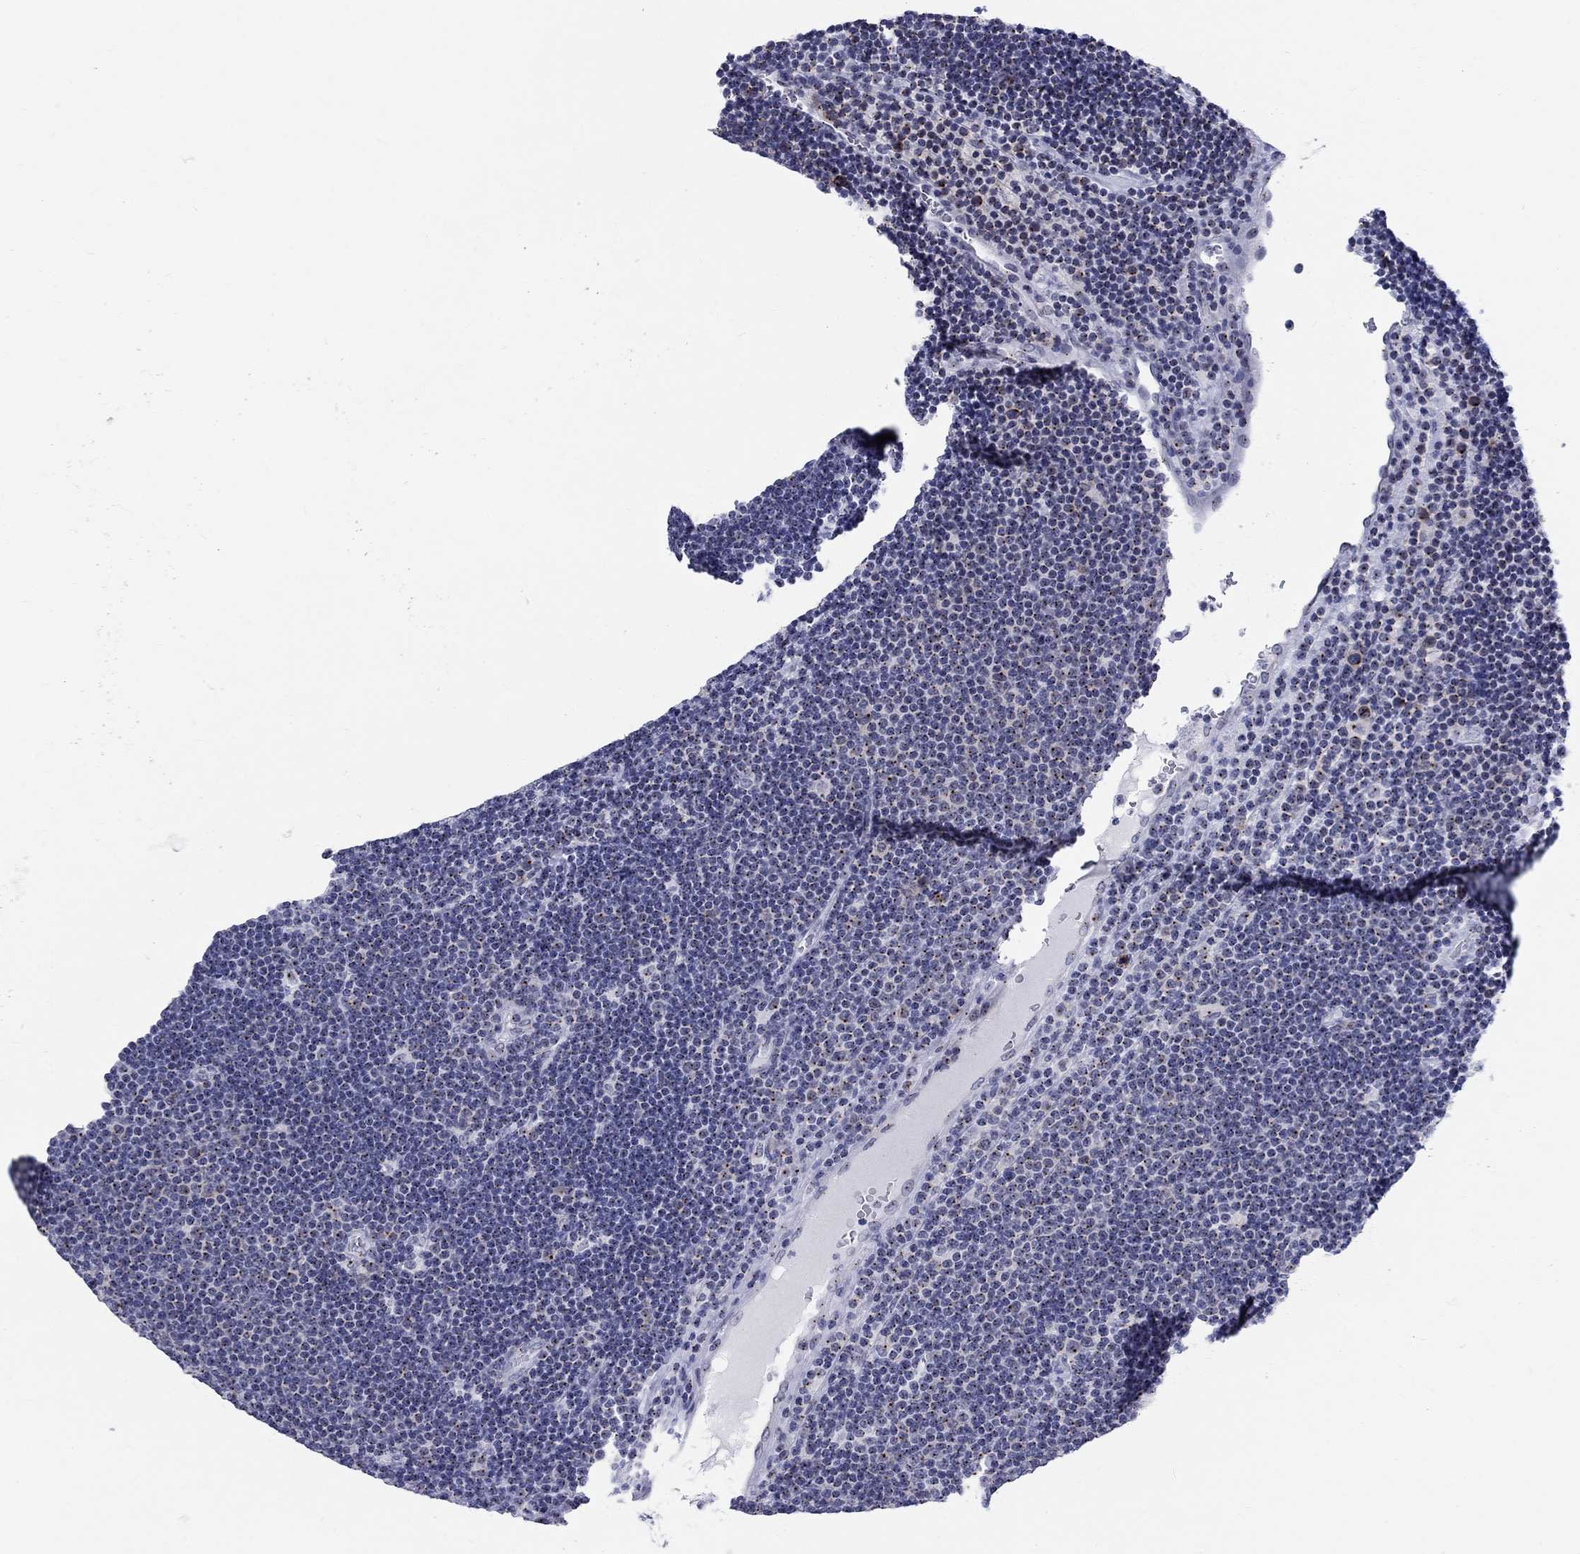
{"staining": {"intensity": "weak", "quantity": ">75%", "location": "cytoplasmic/membranous"}, "tissue": "lymphoma", "cell_type": "Tumor cells", "image_type": "cancer", "snomed": [{"axis": "morphology", "description": "Malignant lymphoma, non-Hodgkin's type, Low grade"}, {"axis": "topography", "description": "Brain"}], "caption": "This is an image of IHC staining of malignant lymphoma, non-Hodgkin's type (low-grade), which shows weak positivity in the cytoplasmic/membranous of tumor cells.", "gene": "CEP43", "patient": {"sex": "female", "age": 66}}